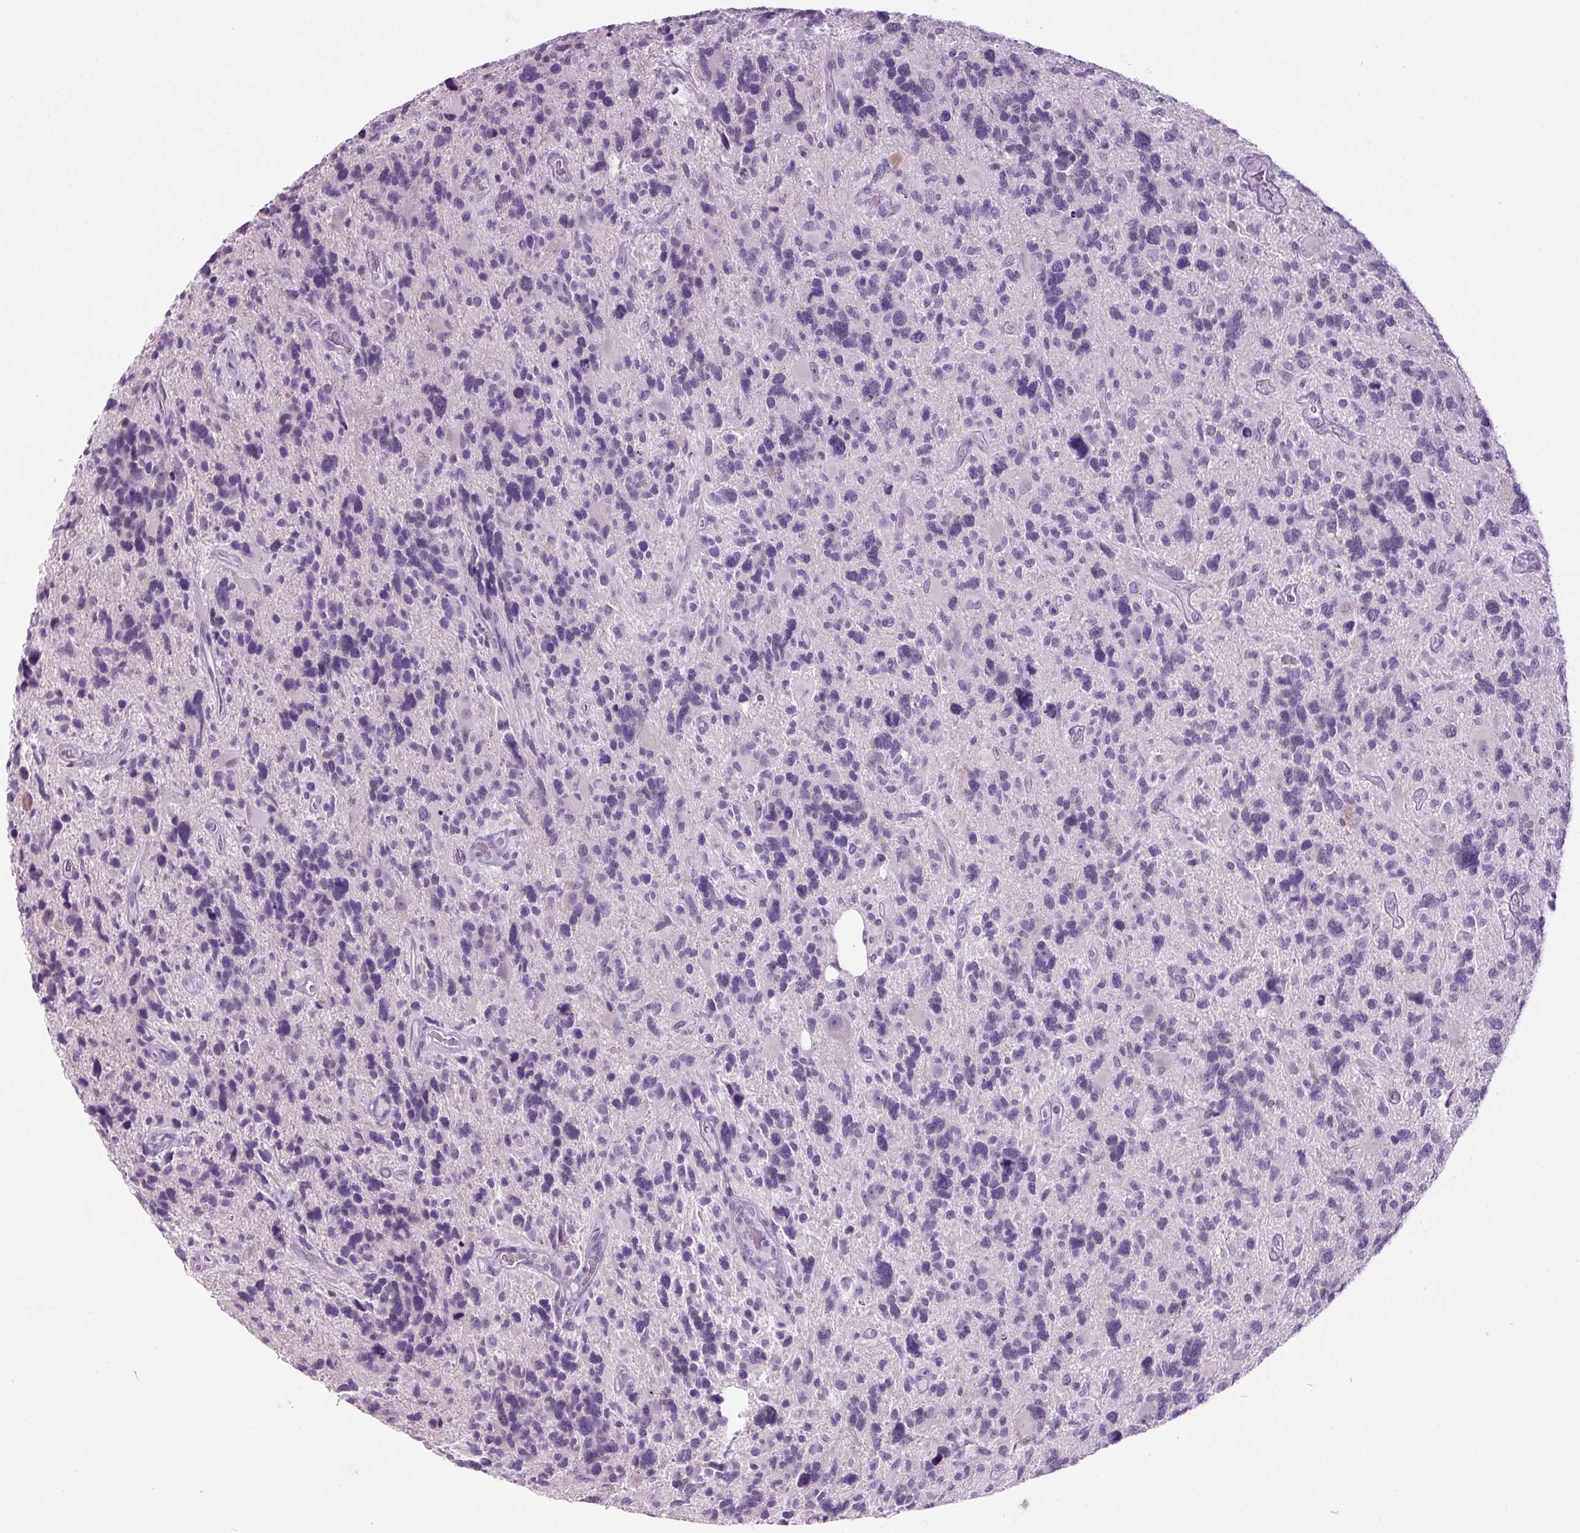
{"staining": {"intensity": "negative", "quantity": "none", "location": "none"}, "tissue": "glioma", "cell_type": "Tumor cells", "image_type": "cancer", "snomed": [{"axis": "morphology", "description": "Glioma, malignant, High grade"}, {"axis": "topography", "description": "Brain"}], "caption": "Immunohistochemistry histopathology image of malignant glioma (high-grade) stained for a protein (brown), which shows no expression in tumor cells.", "gene": "ODAD2", "patient": {"sex": "male", "age": 49}}